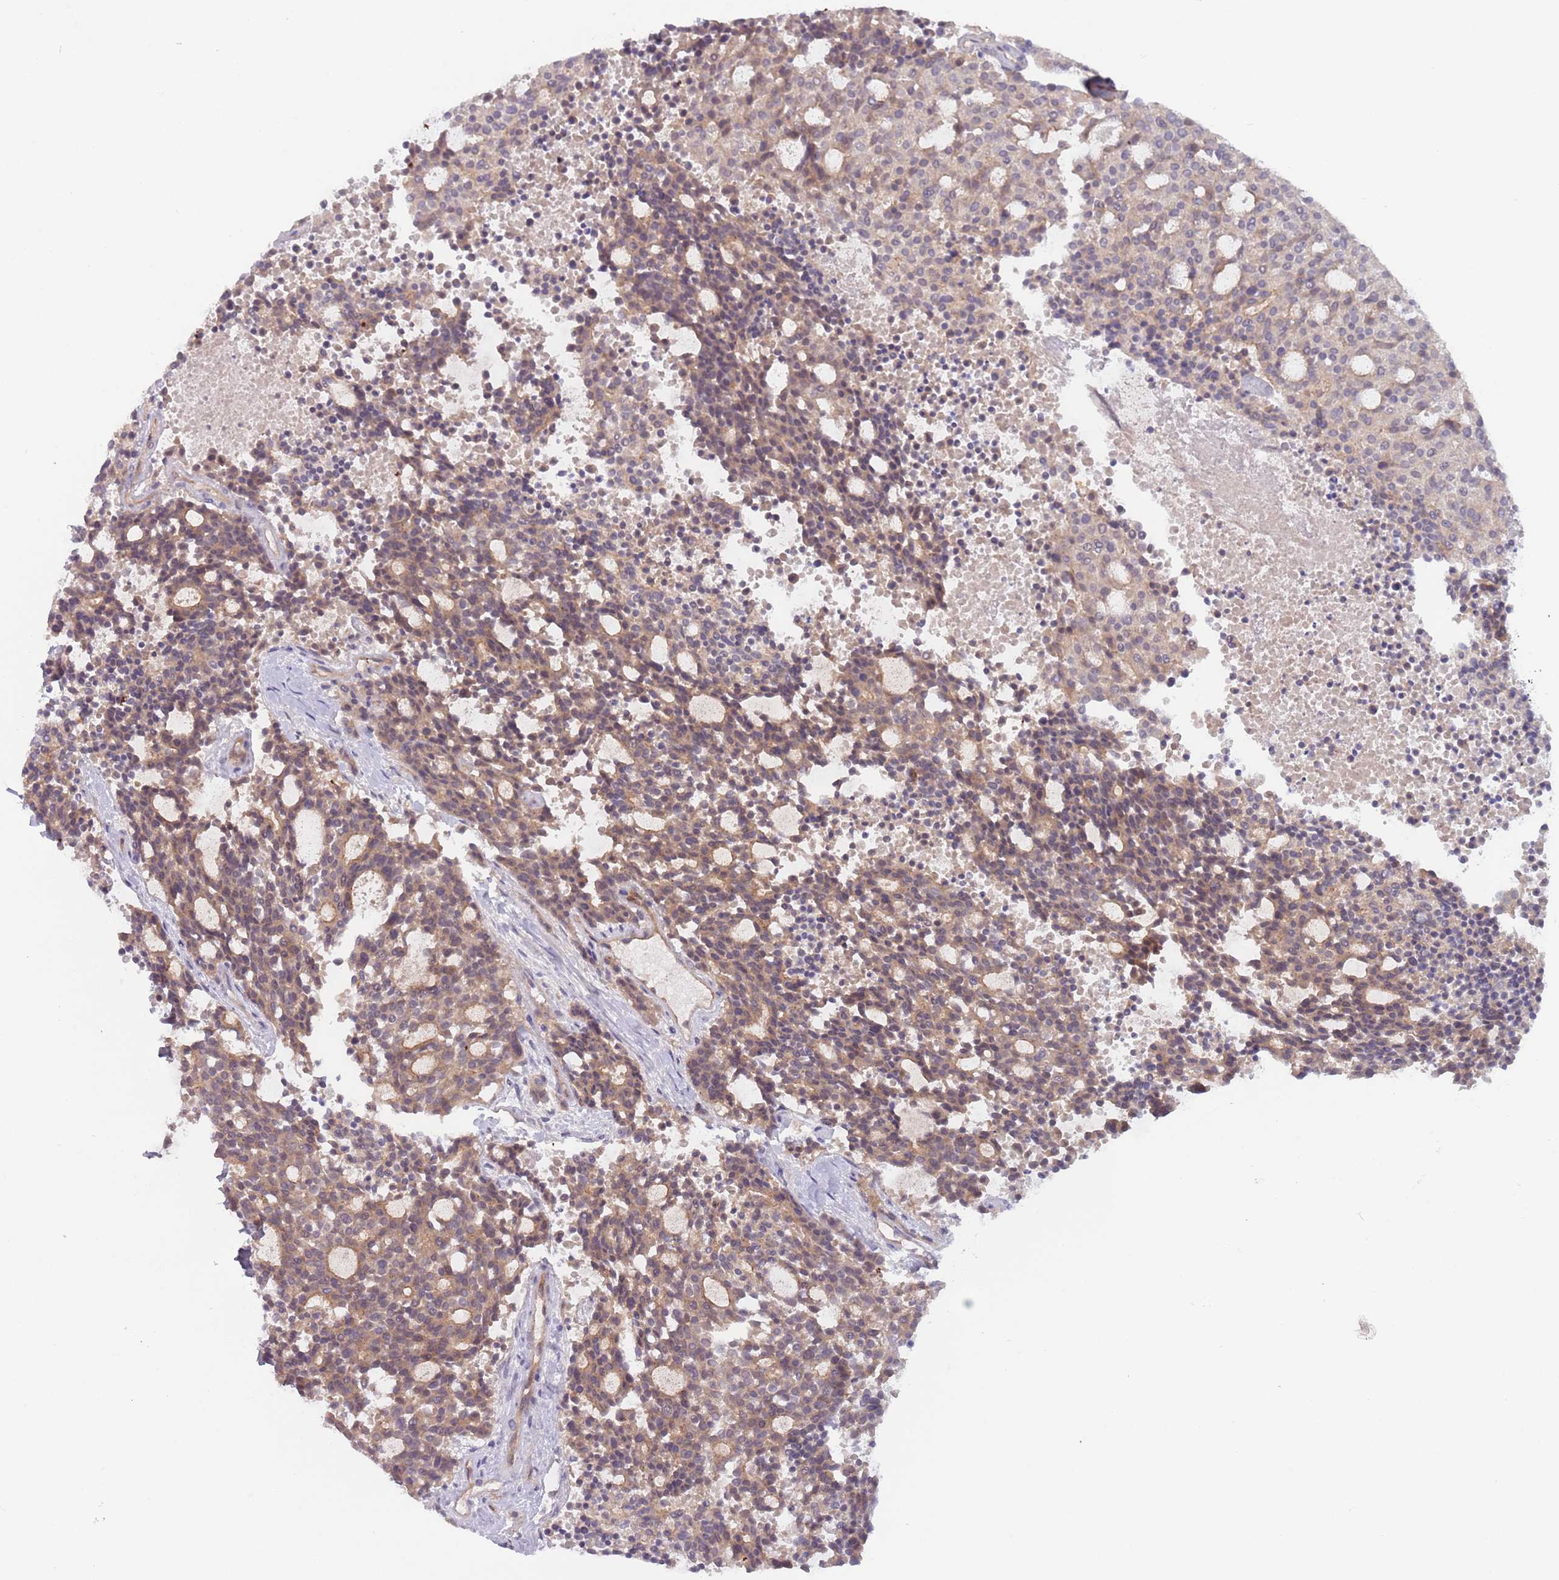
{"staining": {"intensity": "weak", "quantity": ">75%", "location": "cytoplasmic/membranous"}, "tissue": "carcinoid", "cell_type": "Tumor cells", "image_type": "cancer", "snomed": [{"axis": "morphology", "description": "Carcinoid, malignant, NOS"}, {"axis": "topography", "description": "Pancreas"}], "caption": "Protein positivity by immunohistochemistry exhibits weak cytoplasmic/membranous expression in approximately >75% of tumor cells in malignant carcinoid. (DAB (3,3'-diaminobenzidine) IHC, brown staining for protein, blue staining for nuclei).", "gene": "SAV1", "patient": {"sex": "female", "age": 54}}